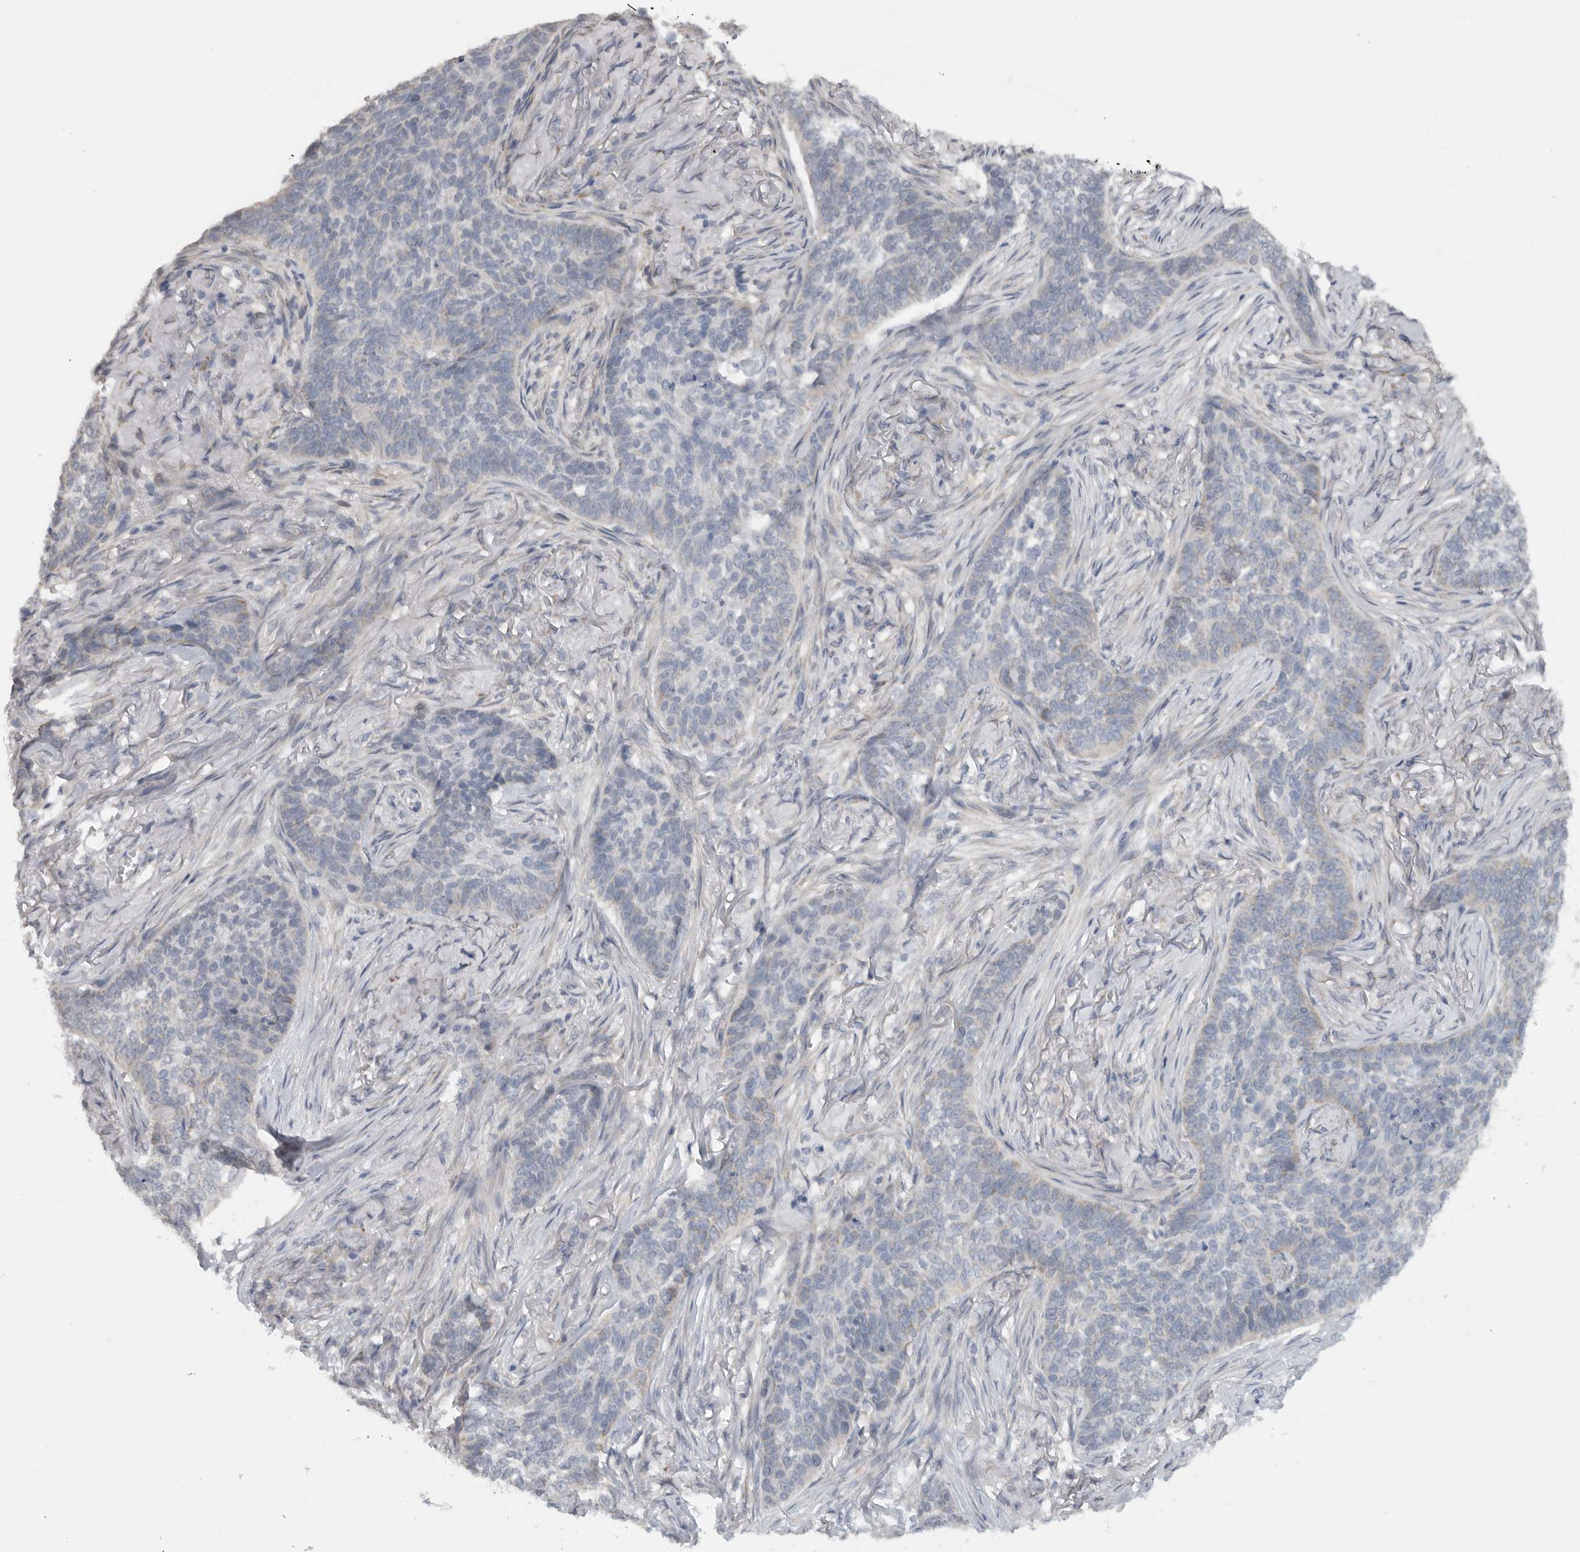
{"staining": {"intensity": "negative", "quantity": "none", "location": "none"}, "tissue": "skin cancer", "cell_type": "Tumor cells", "image_type": "cancer", "snomed": [{"axis": "morphology", "description": "Basal cell carcinoma"}, {"axis": "topography", "description": "Skin"}], "caption": "Immunohistochemistry of skin cancer (basal cell carcinoma) exhibits no positivity in tumor cells. (Stains: DAB immunohistochemistry (IHC) with hematoxylin counter stain, Microscopy: brightfield microscopy at high magnification).", "gene": "DYRK2", "patient": {"sex": "male", "age": 85}}